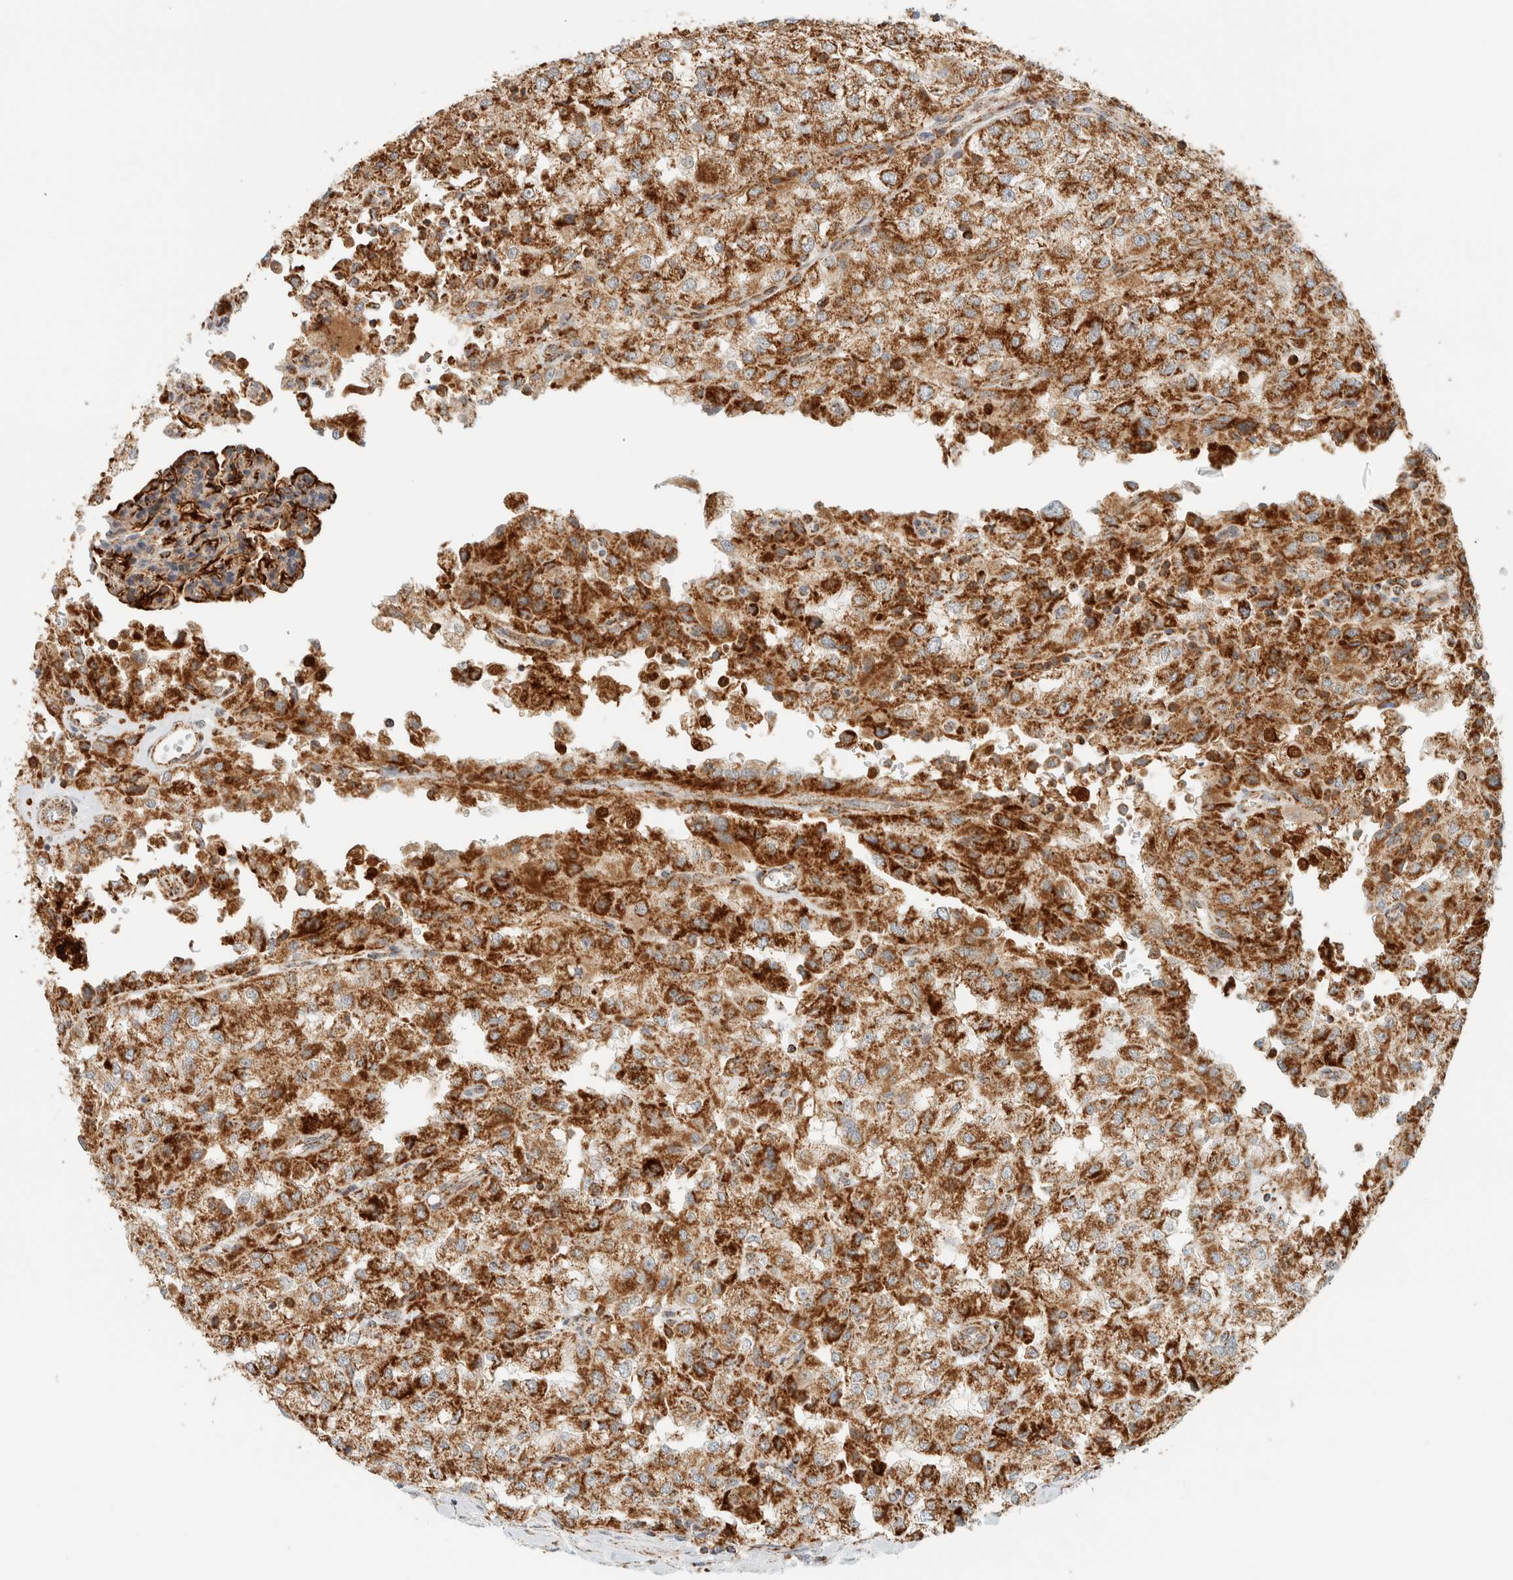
{"staining": {"intensity": "strong", "quantity": ">75%", "location": "cytoplasmic/membranous"}, "tissue": "renal cancer", "cell_type": "Tumor cells", "image_type": "cancer", "snomed": [{"axis": "morphology", "description": "Adenocarcinoma, NOS"}, {"axis": "topography", "description": "Kidney"}], "caption": "Adenocarcinoma (renal) stained with a protein marker exhibits strong staining in tumor cells.", "gene": "KIFAP3", "patient": {"sex": "female", "age": 54}}